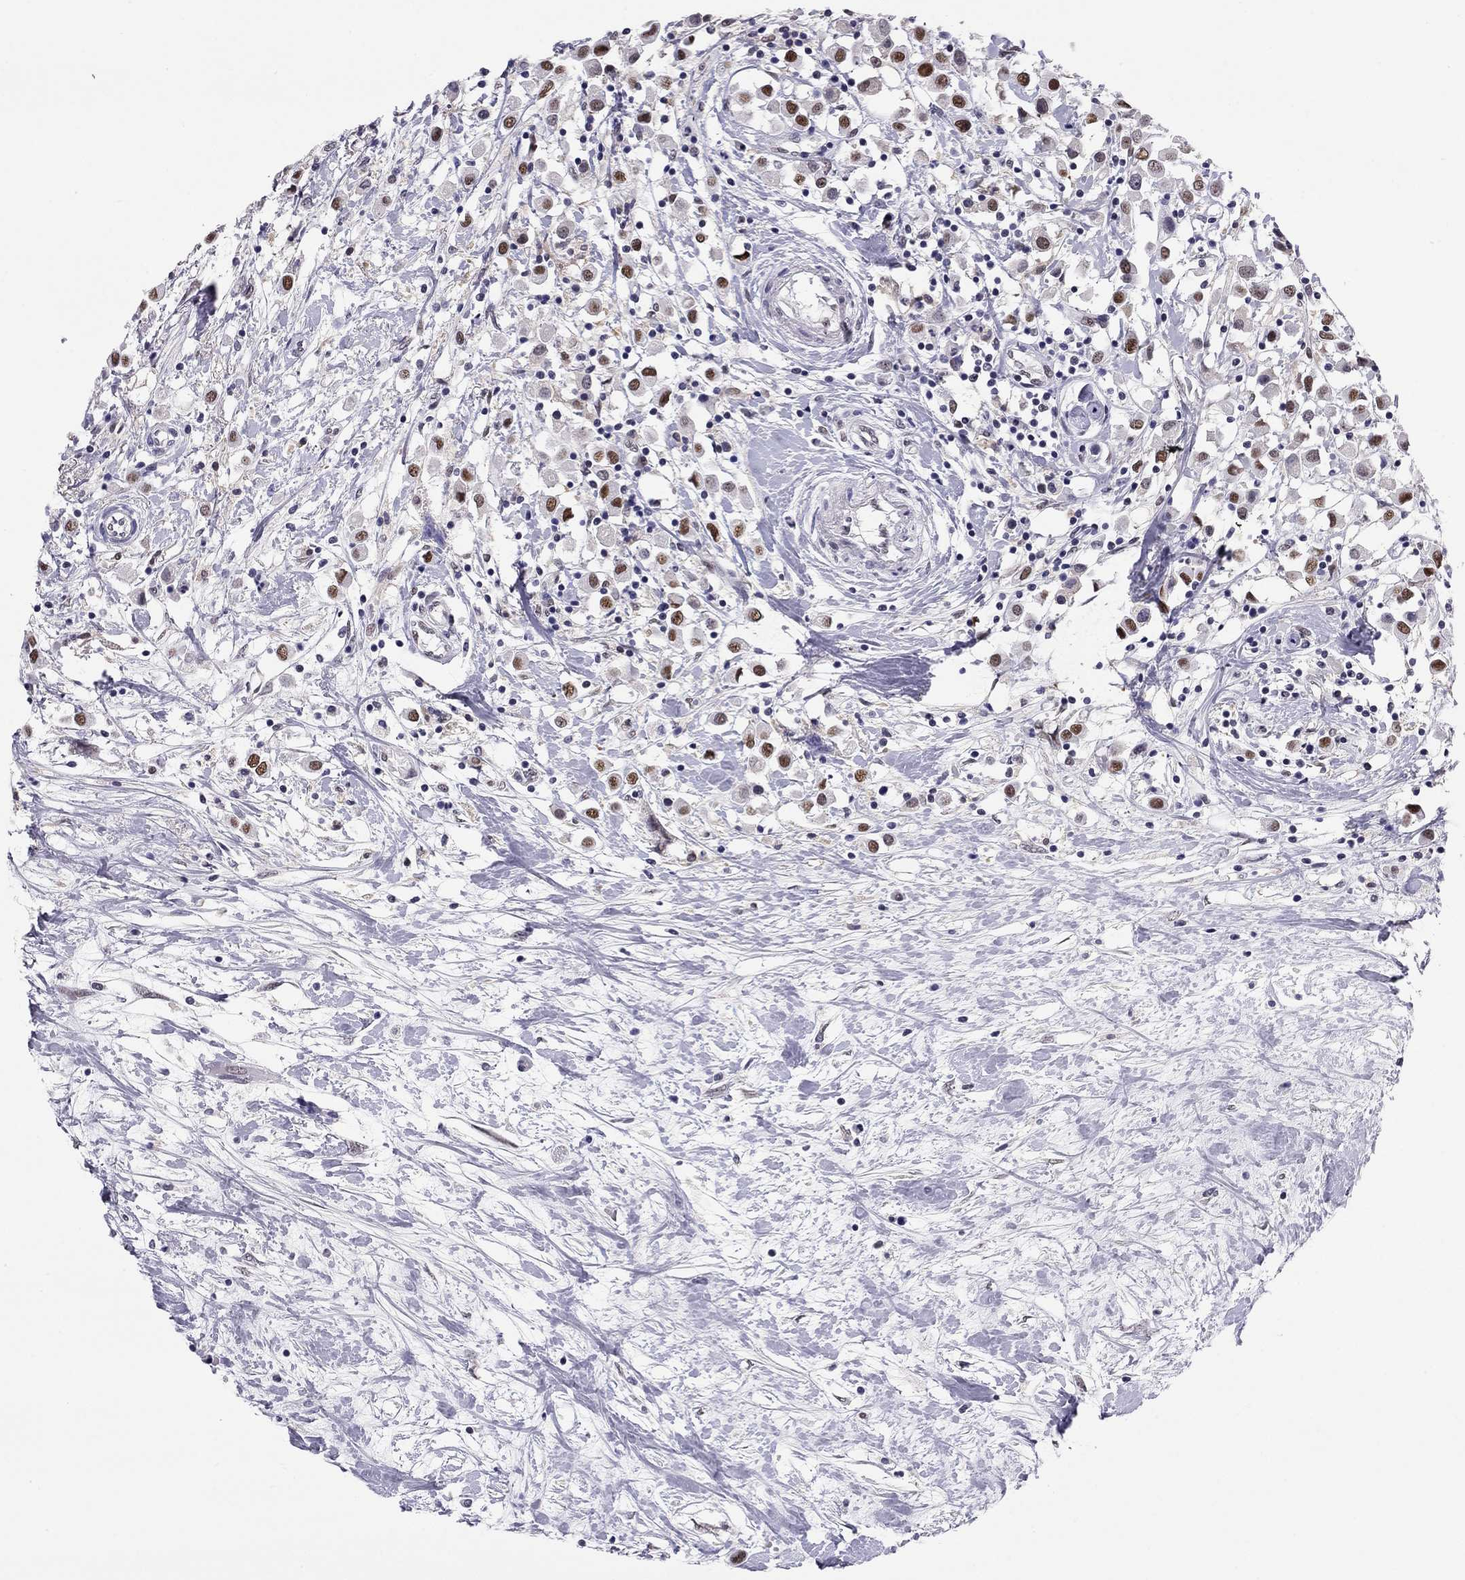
{"staining": {"intensity": "strong", "quantity": ">75%", "location": "nuclear"}, "tissue": "breast cancer", "cell_type": "Tumor cells", "image_type": "cancer", "snomed": [{"axis": "morphology", "description": "Duct carcinoma"}, {"axis": "topography", "description": "Breast"}], "caption": "A brown stain labels strong nuclear expression of a protein in breast intraductal carcinoma tumor cells. (DAB (3,3'-diaminobenzidine) = brown stain, brightfield microscopy at high magnification).", "gene": "DOT1L", "patient": {"sex": "female", "age": 61}}